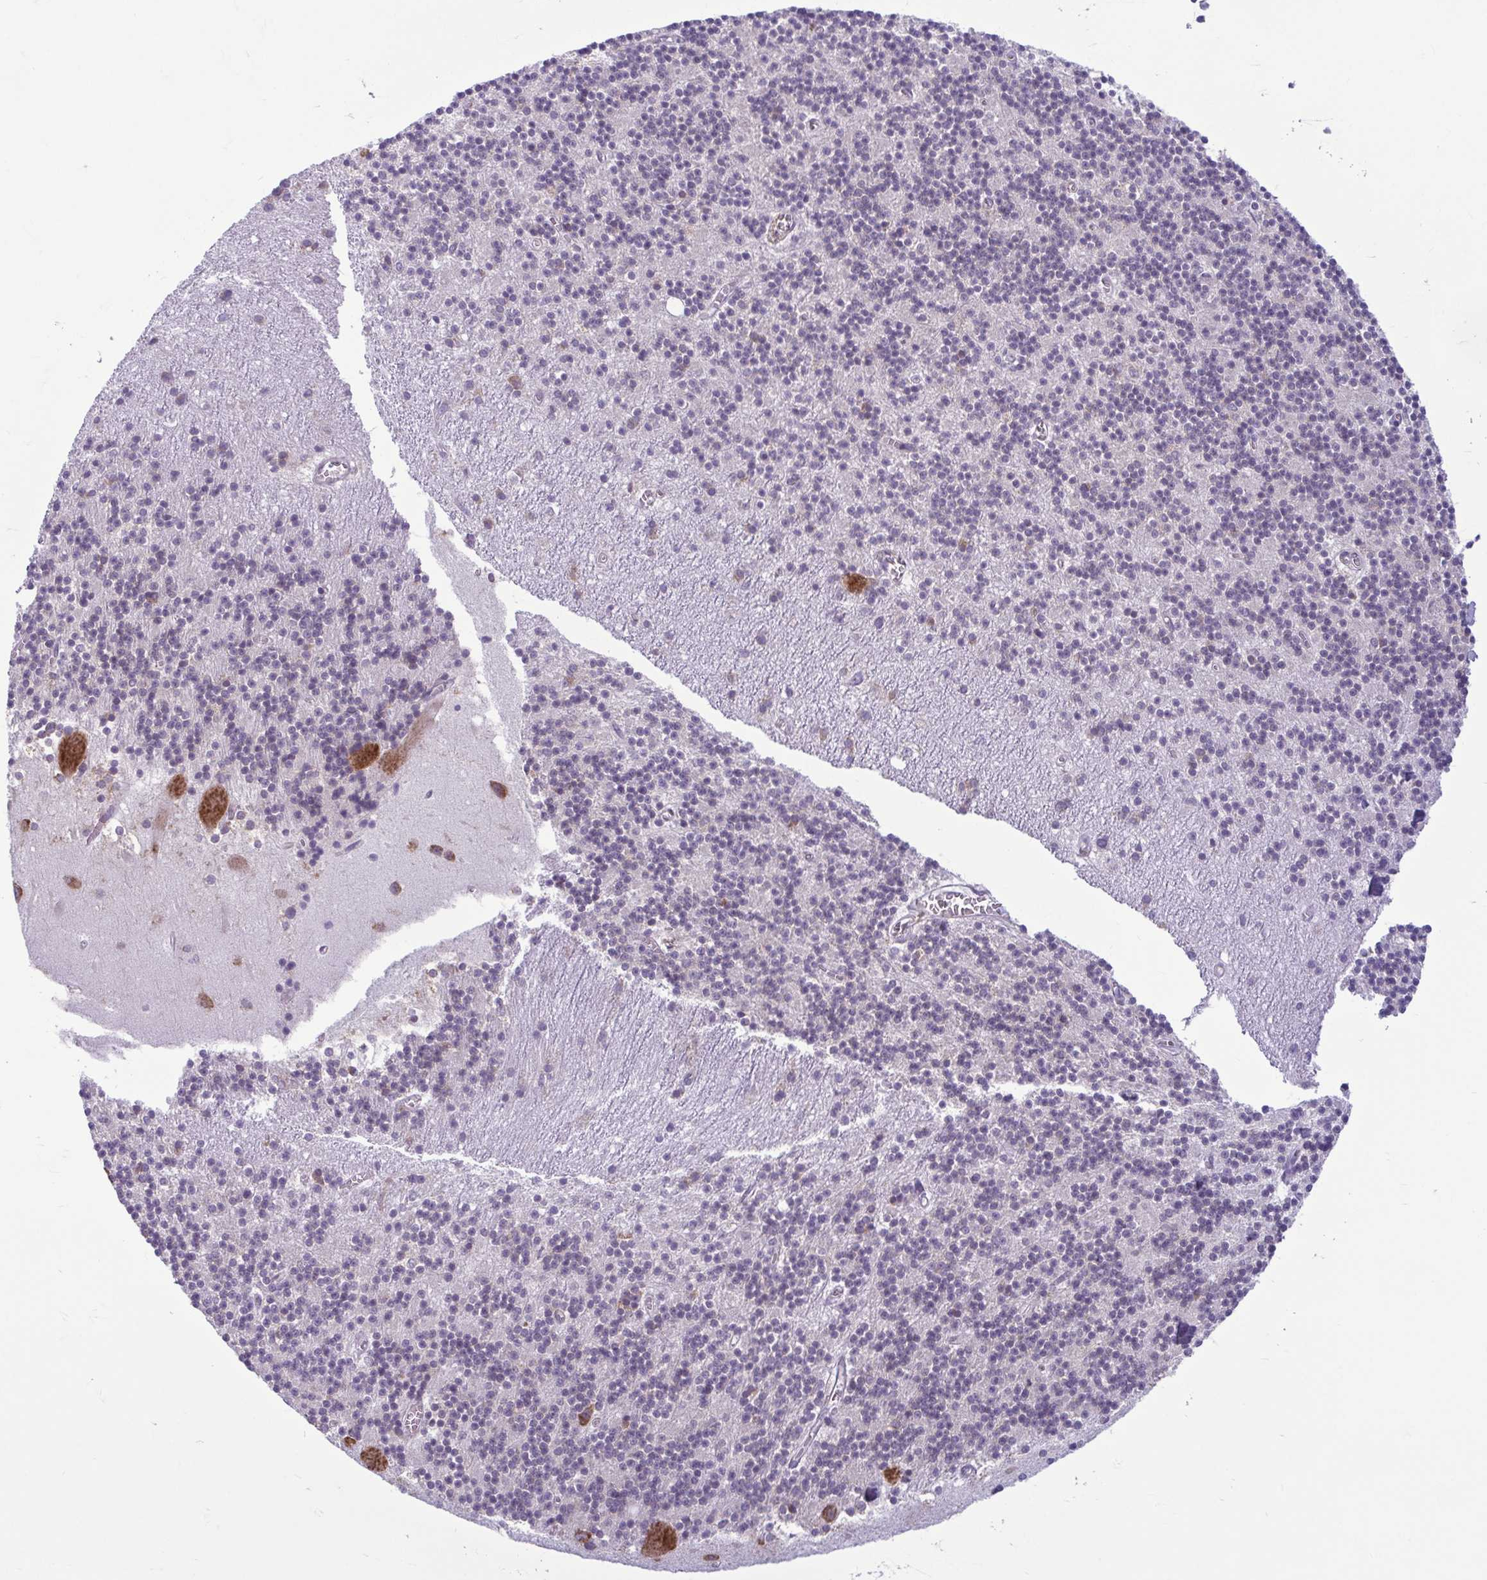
{"staining": {"intensity": "negative", "quantity": "none", "location": "none"}, "tissue": "cerebellum", "cell_type": "Cells in granular layer", "image_type": "normal", "snomed": [{"axis": "morphology", "description": "Normal tissue, NOS"}, {"axis": "topography", "description": "Cerebellum"}], "caption": "The histopathology image shows no significant positivity in cells in granular layer of cerebellum.", "gene": "RPS16", "patient": {"sex": "male", "age": 54}}